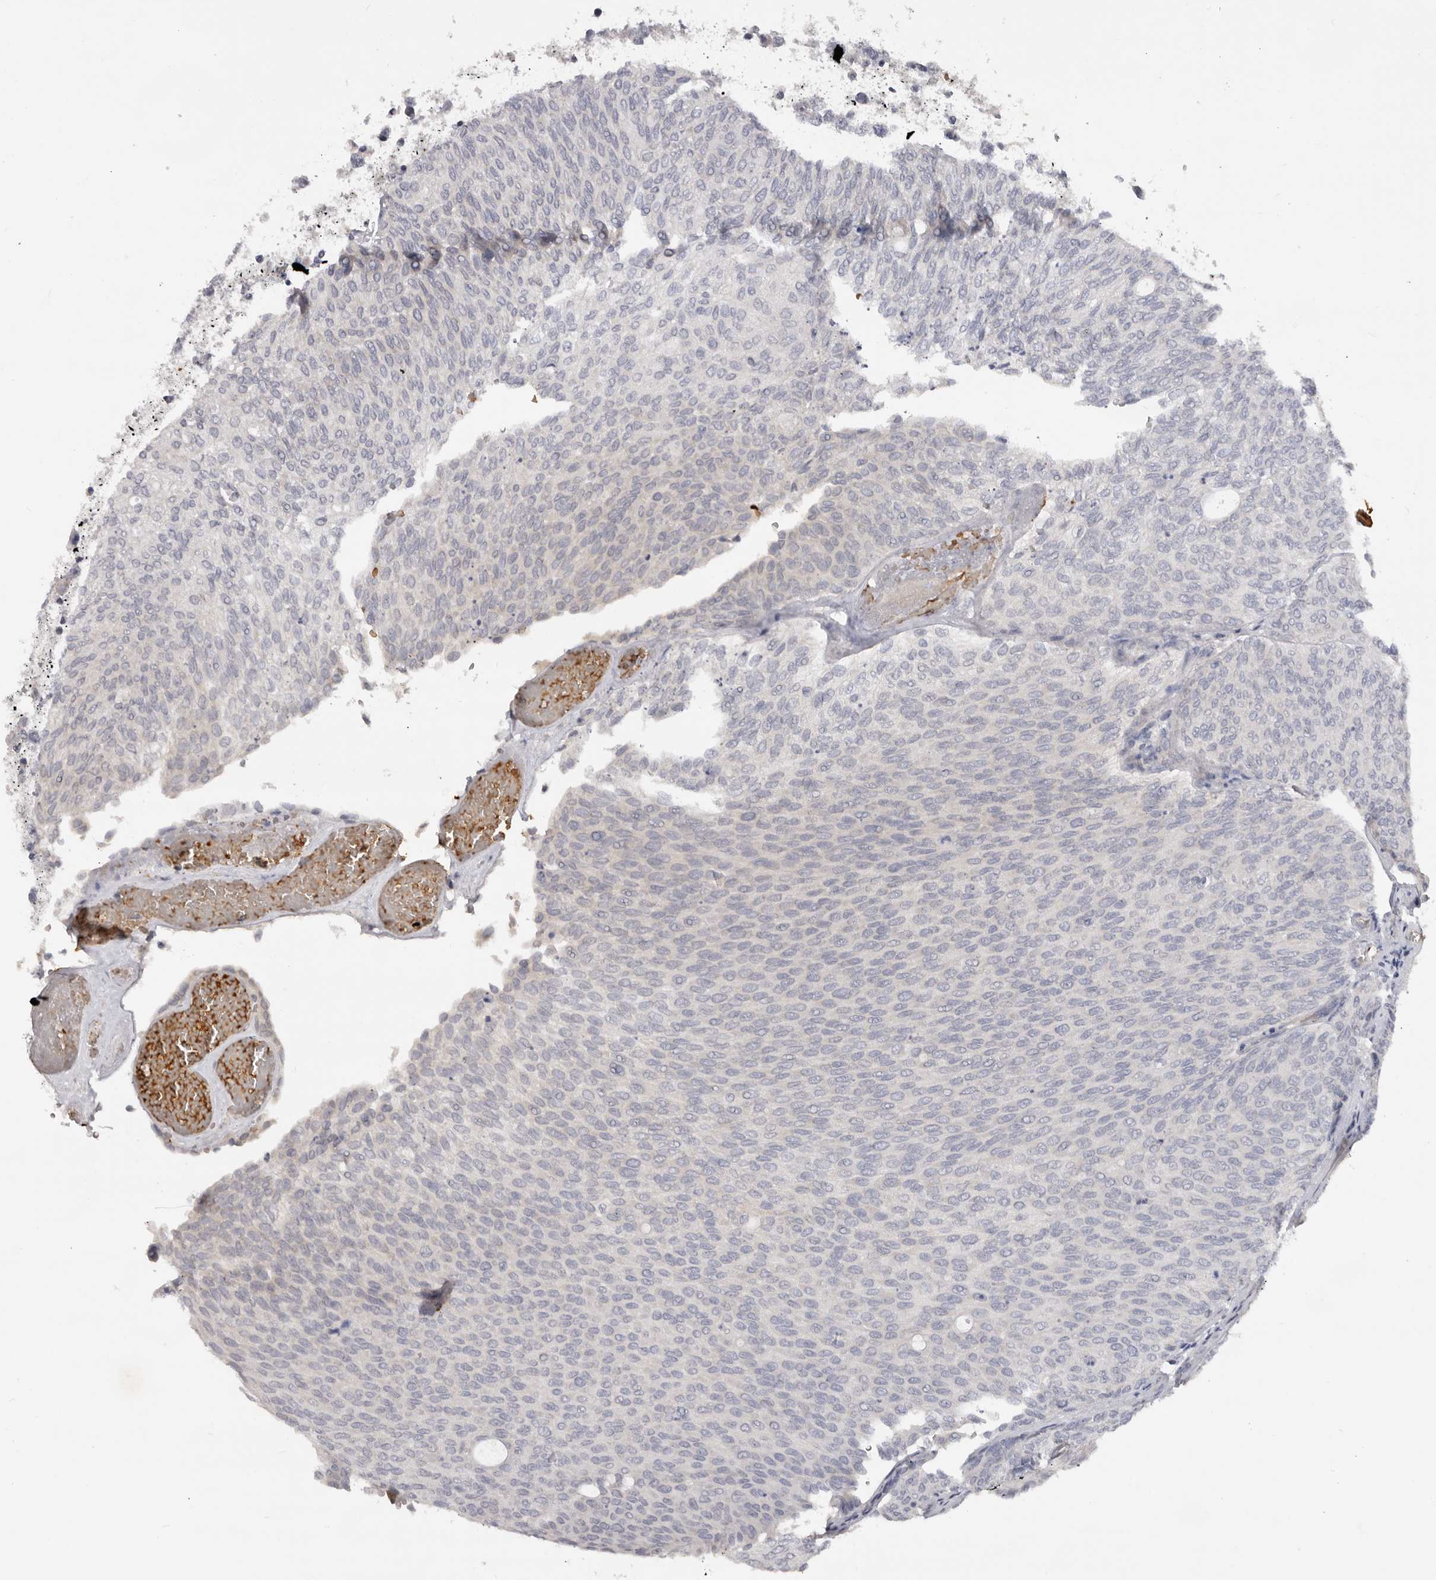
{"staining": {"intensity": "negative", "quantity": "none", "location": "none"}, "tissue": "urothelial cancer", "cell_type": "Tumor cells", "image_type": "cancer", "snomed": [{"axis": "morphology", "description": "Urothelial carcinoma, Low grade"}, {"axis": "topography", "description": "Urinary bladder"}], "caption": "Tumor cells are negative for brown protein staining in low-grade urothelial carcinoma.", "gene": "TNR", "patient": {"sex": "female", "age": 79}}